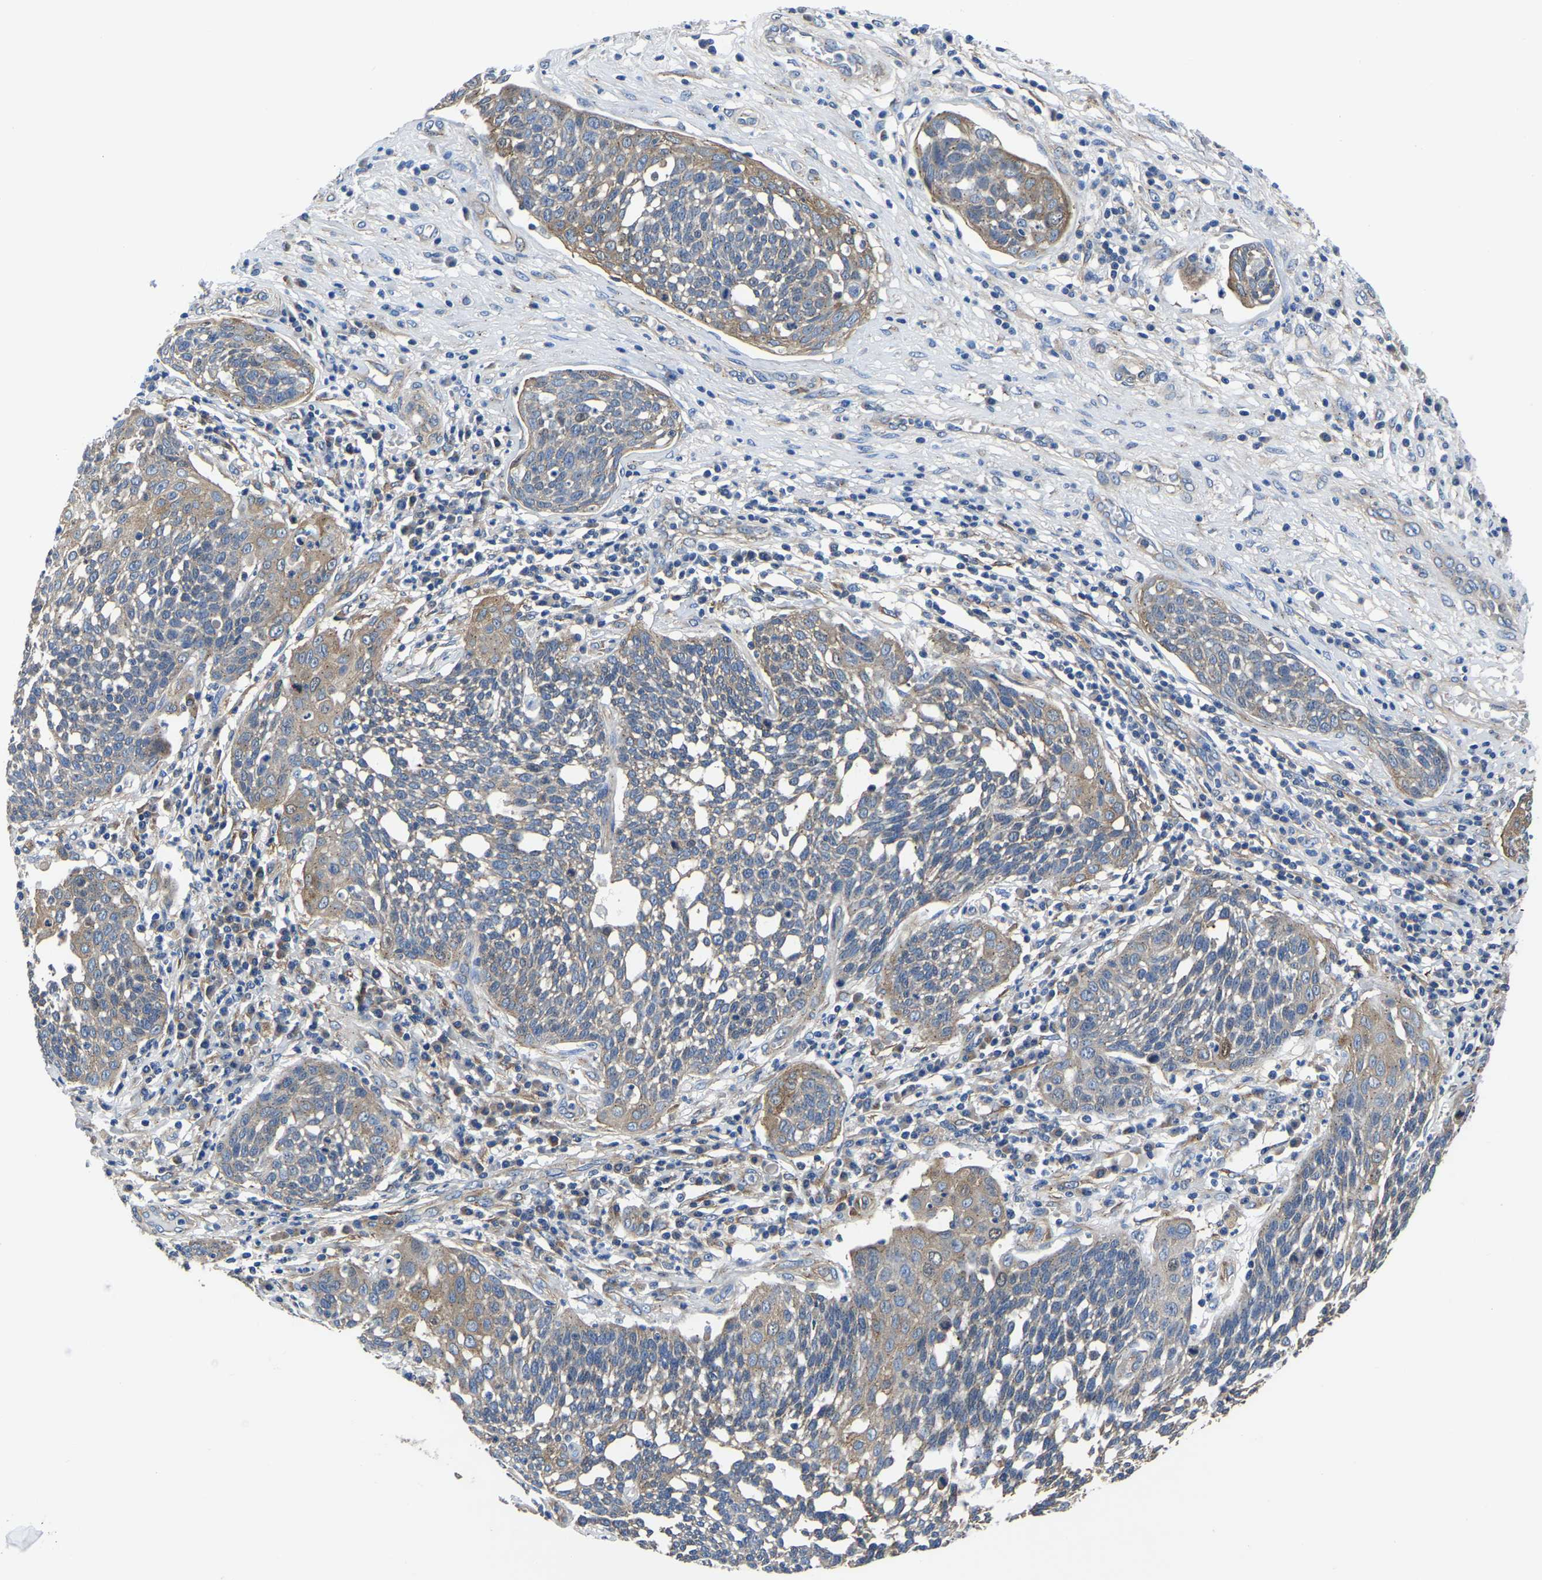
{"staining": {"intensity": "weak", "quantity": "25%-75%", "location": "cytoplasmic/membranous"}, "tissue": "cervical cancer", "cell_type": "Tumor cells", "image_type": "cancer", "snomed": [{"axis": "morphology", "description": "Squamous cell carcinoma, NOS"}, {"axis": "topography", "description": "Cervix"}], "caption": "Immunohistochemical staining of cervical cancer (squamous cell carcinoma) reveals low levels of weak cytoplasmic/membranous protein expression in about 25%-75% of tumor cells.", "gene": "TFG", "patient": {"sex": "female", "age": 34}}